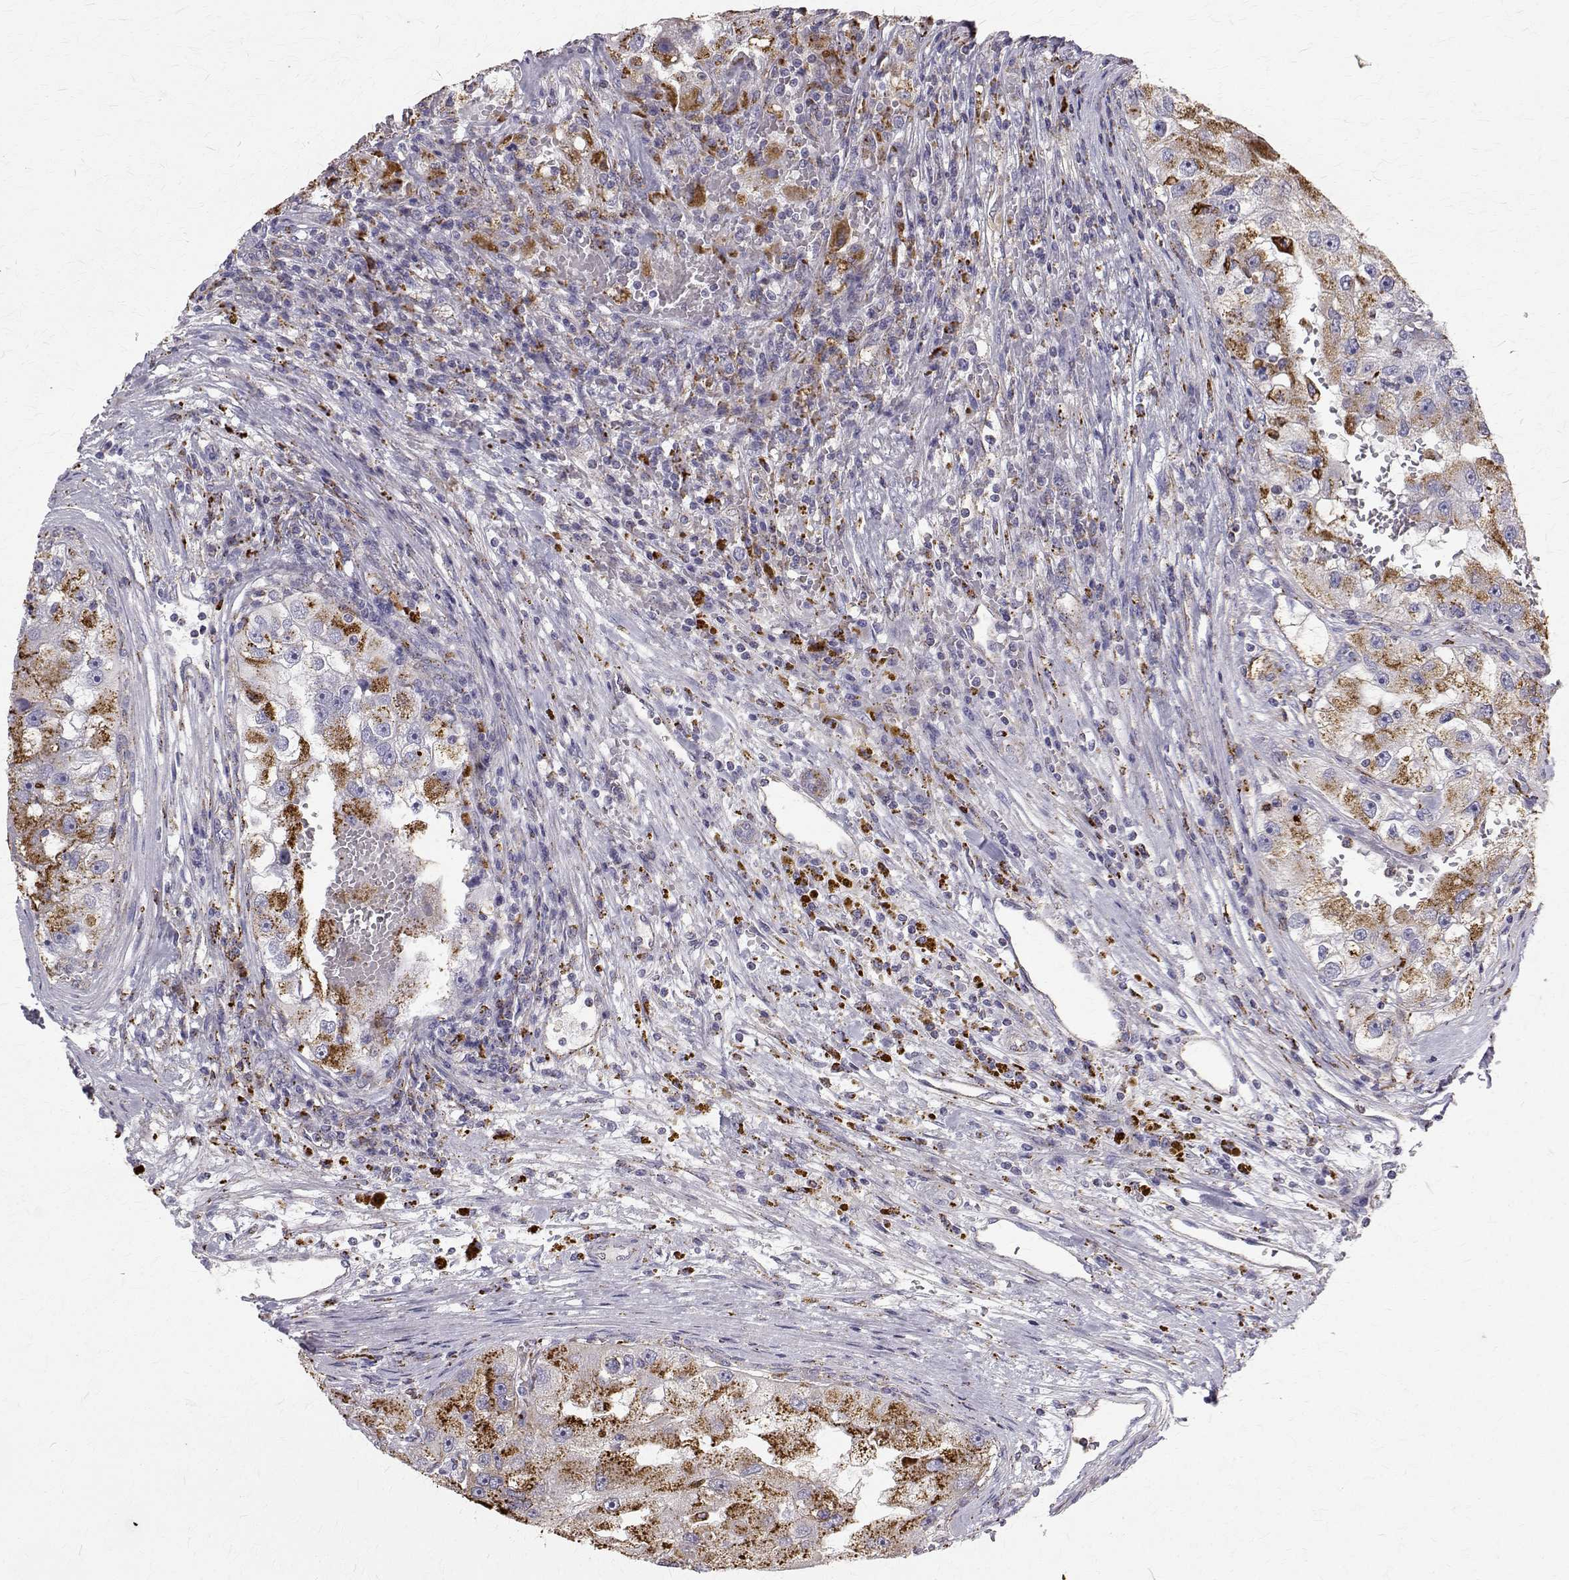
{"staining": {"intensity": "moderate", "quantity": "25%-75%", "location": "cytoplasmic/membranous"}, "tissue": "renal cancer", "cell_type": "Tumor cells", "image_type": "cancer", "snomed": [{"axis": "morphology", "description": "Adenocarcinoma, NOS"}, {"axis": "topography", "description": "Kidney"}], "caption": "Renal cancer (adenocarcinoma) stained for a protein (brown) demonstrates moderate cytoplasmic/membranous positive staining in about 25%-75% of tumor cells.", "gene": "TPP1", "patient": {"sex": "male", "age": 63}}